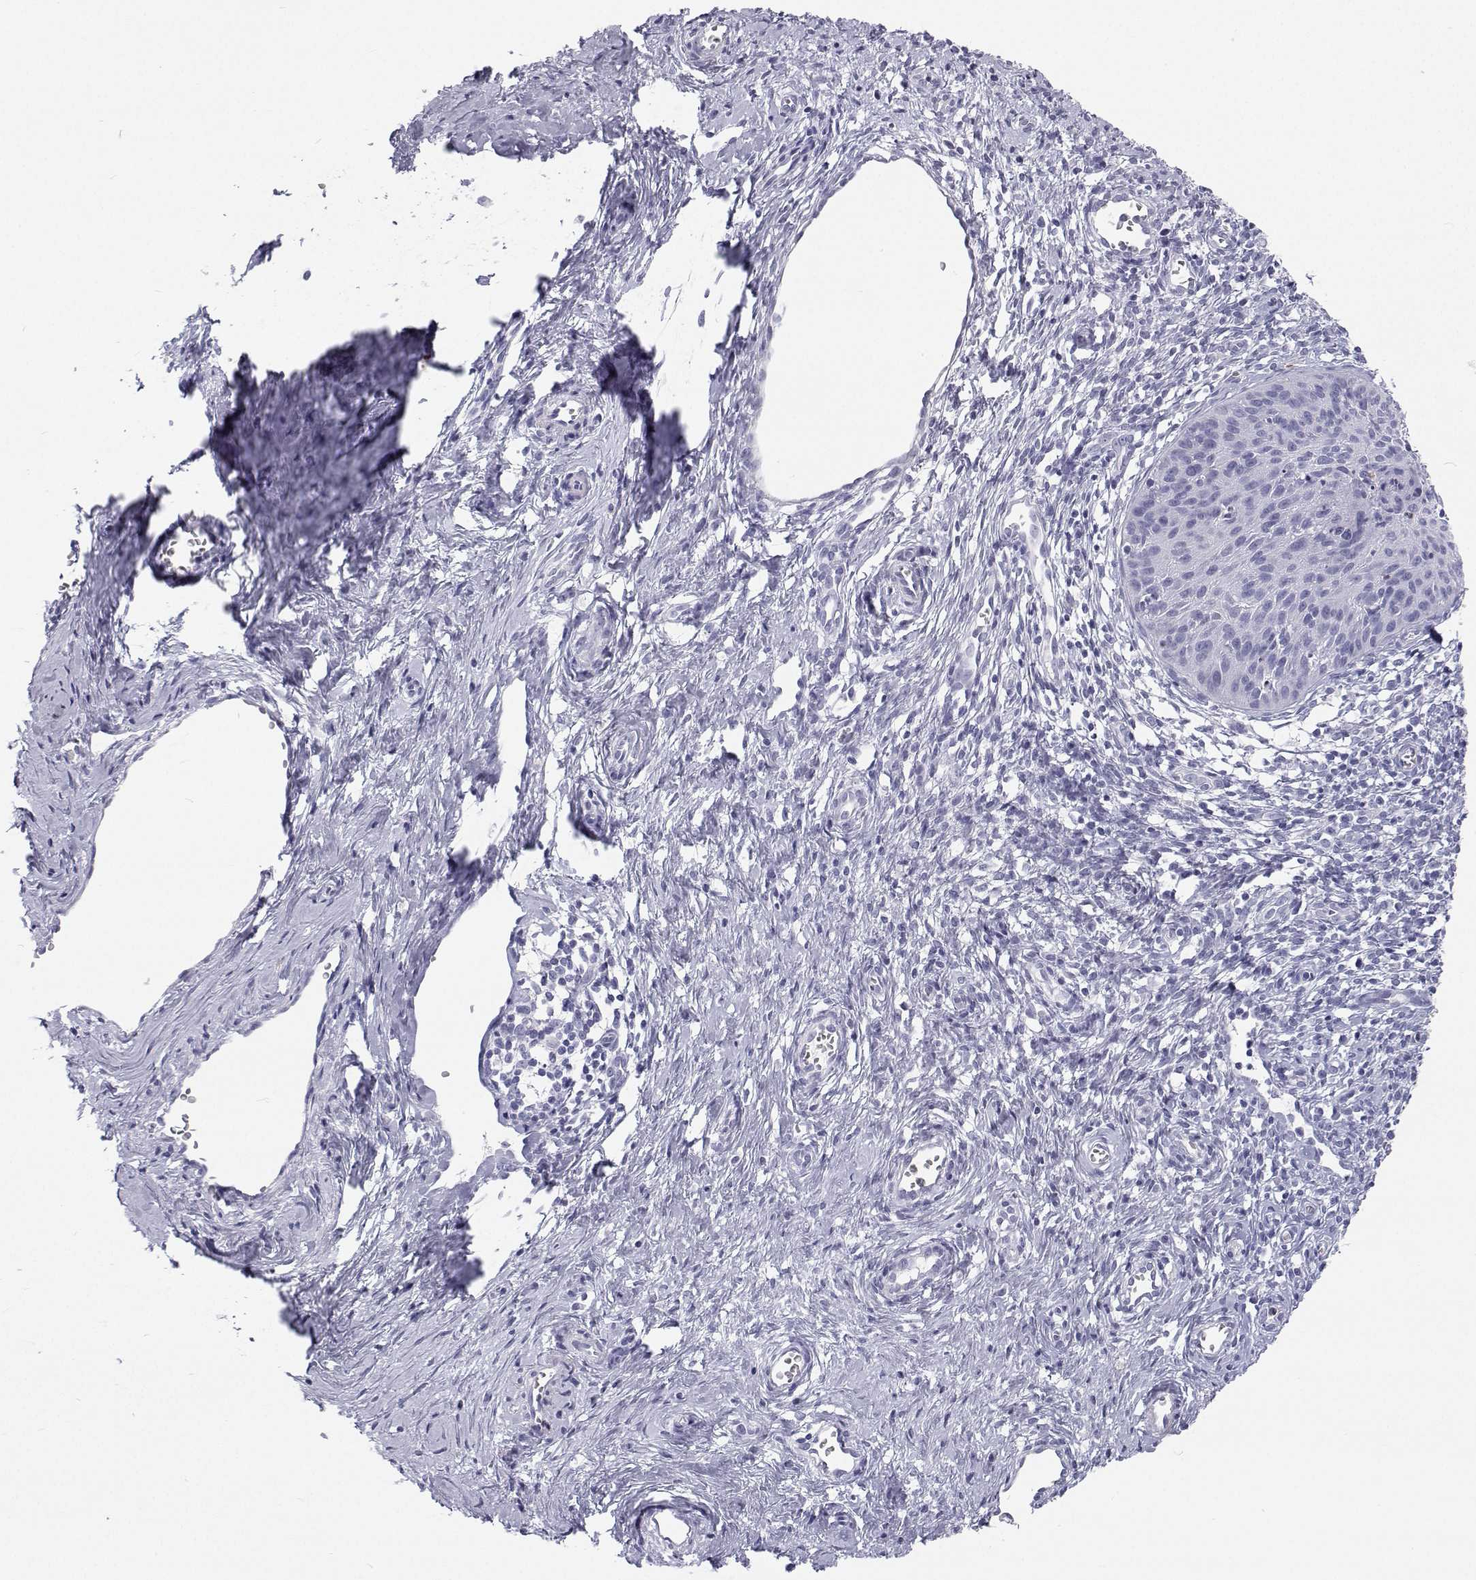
{"staining": {"intensity": "negative", "quantity": "none", "location": "none"}, "tissue": "cervical cancer", "cell_type": "Tumor cells", "image_type": "cancer", "snomed": [{"axis": "morphology", "description": "Squamous cell carcinoma, NOS"}, {"axis": "topography", "description": "Cervix"}], "caption": "Human cervical squamous cell carcinoma stained for a protein using immunohistochemistry demonstrates no positivity in tumor cells.", "gene": "SFTPB", "patient": {"sex": "female", "age": 52}}